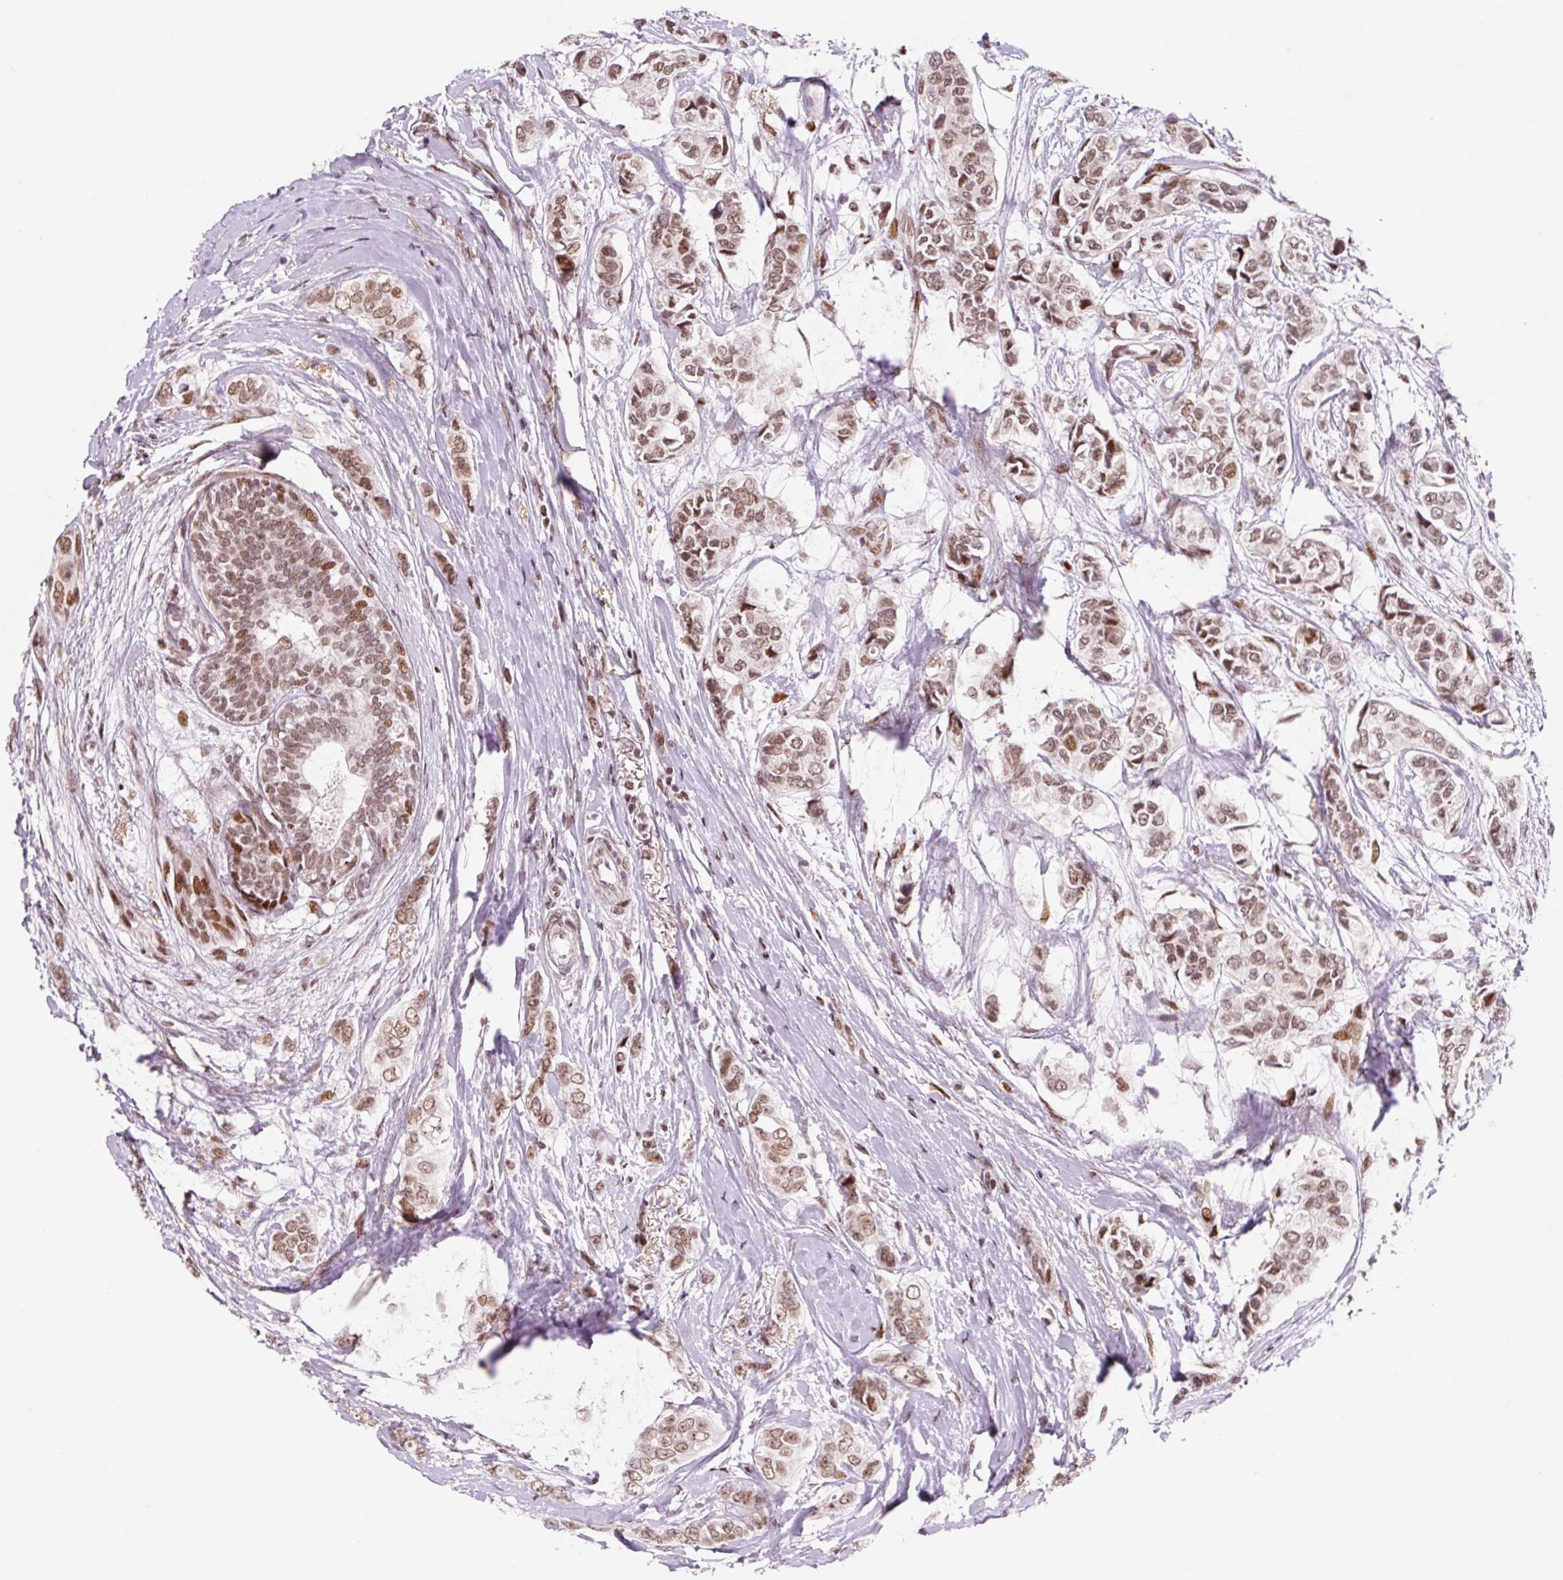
{"staining": {"intensity": "moderate", "quantity": ">75%", "location": "nuclear"}, "tissue": "breast cancer", "cell_type": "Tumor cells", "image_type": "cancer", "snomed": [{"axis": "morphology", "description": "Lobular carcinoma"}, {"axis": "topography", "description": "Breast"}], "caption": "Immunohistochemical staining of lobular carcinoma (breast) displays moderate nuclear protein positivity in approximately >75% of tumor cells.", "gene": "CCNL2", "patient": {"sex": "female", "age": 51}}